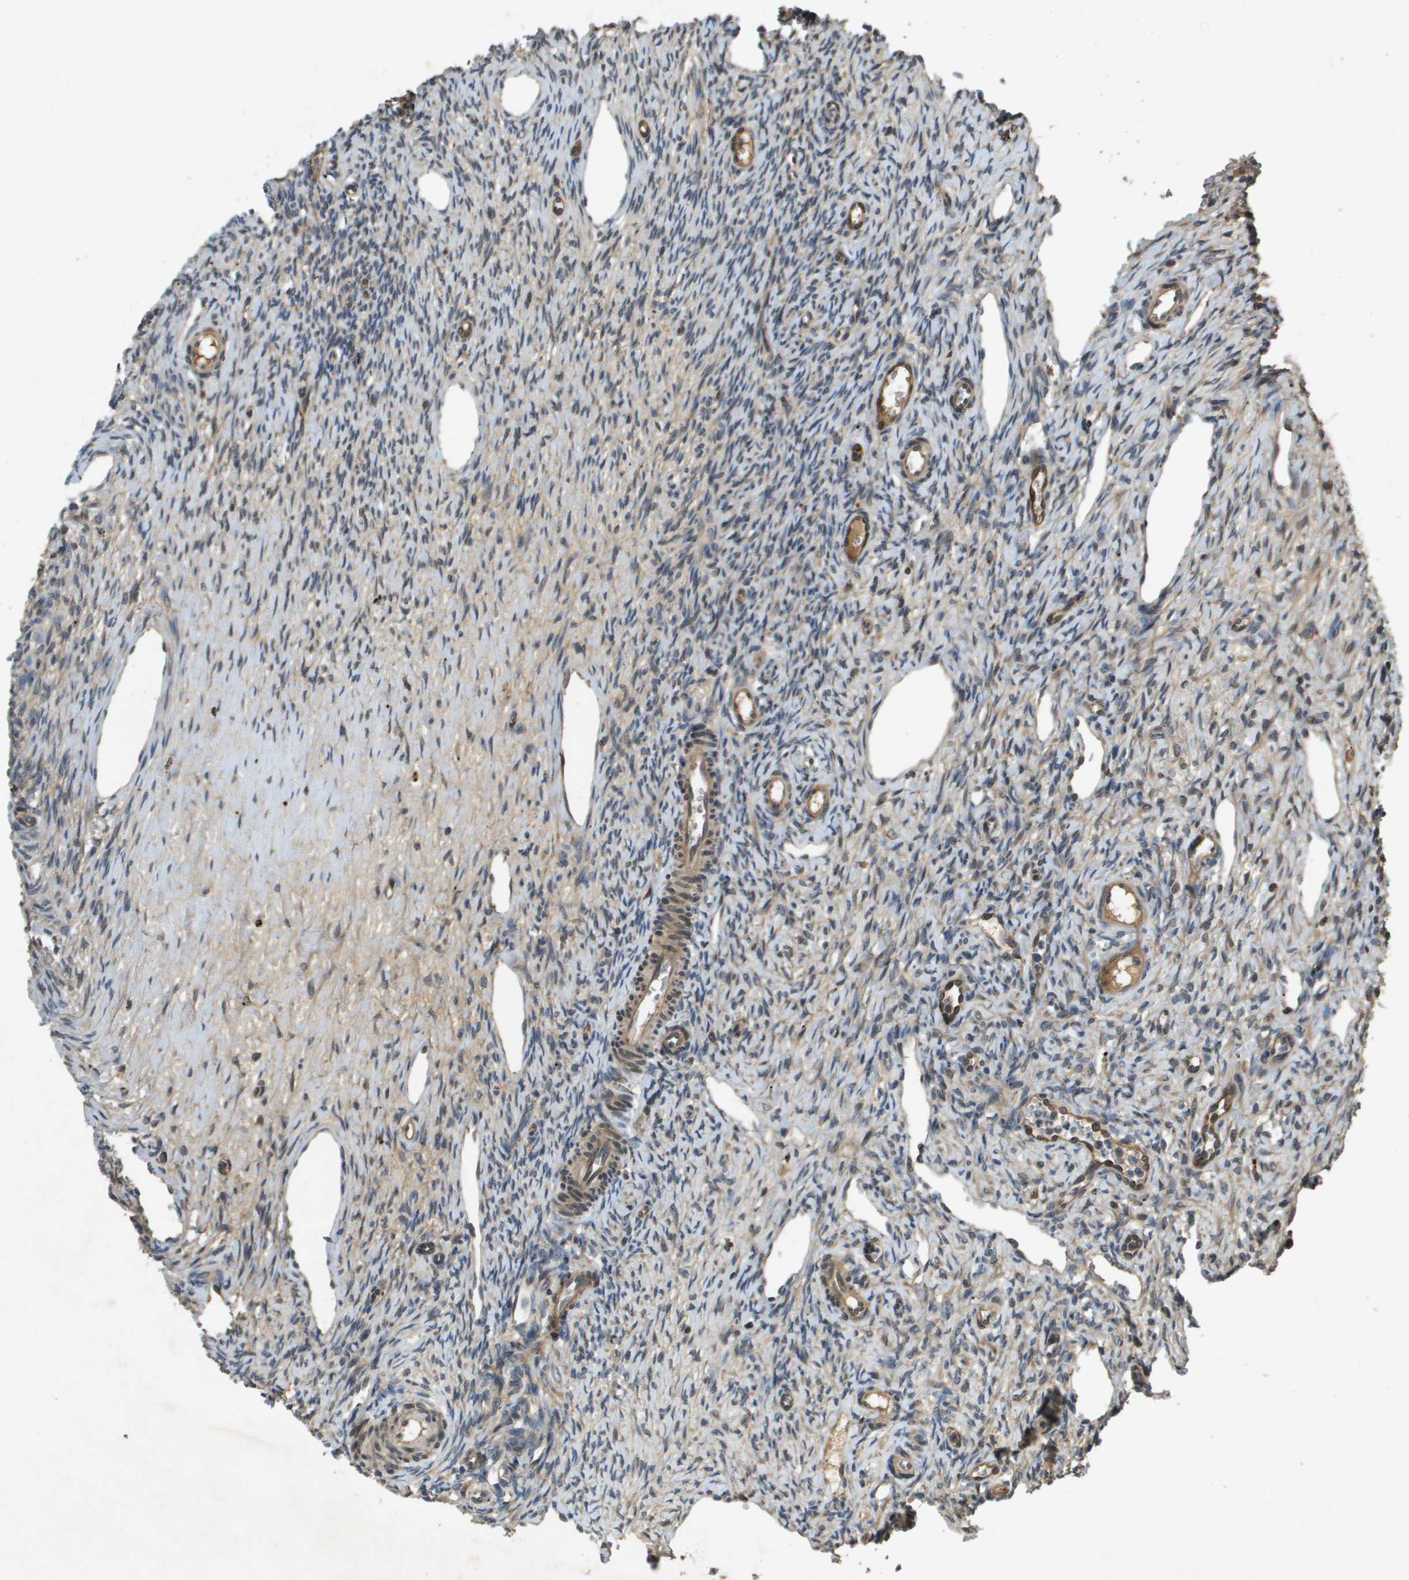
{"staining": {"intensity": "weak", "quantity": ">75%", "location": "cytoplasmic/membranous"}, "tissue": "ovary", "cell_type": "Follicle cells", "image_type": "normal", "snomed": [{"axis": "morphology", "description": "Normal tissue, NOS"}, {"axis": "topography", "description": "Ovary"}], "caption": "Follicle cells demonstrate weak cytoplasmic/membranous expression in approximately >75% of cells in benign ovary.", "gene": "PGAP3", "patient": {"sex": "female", "age": 33}}